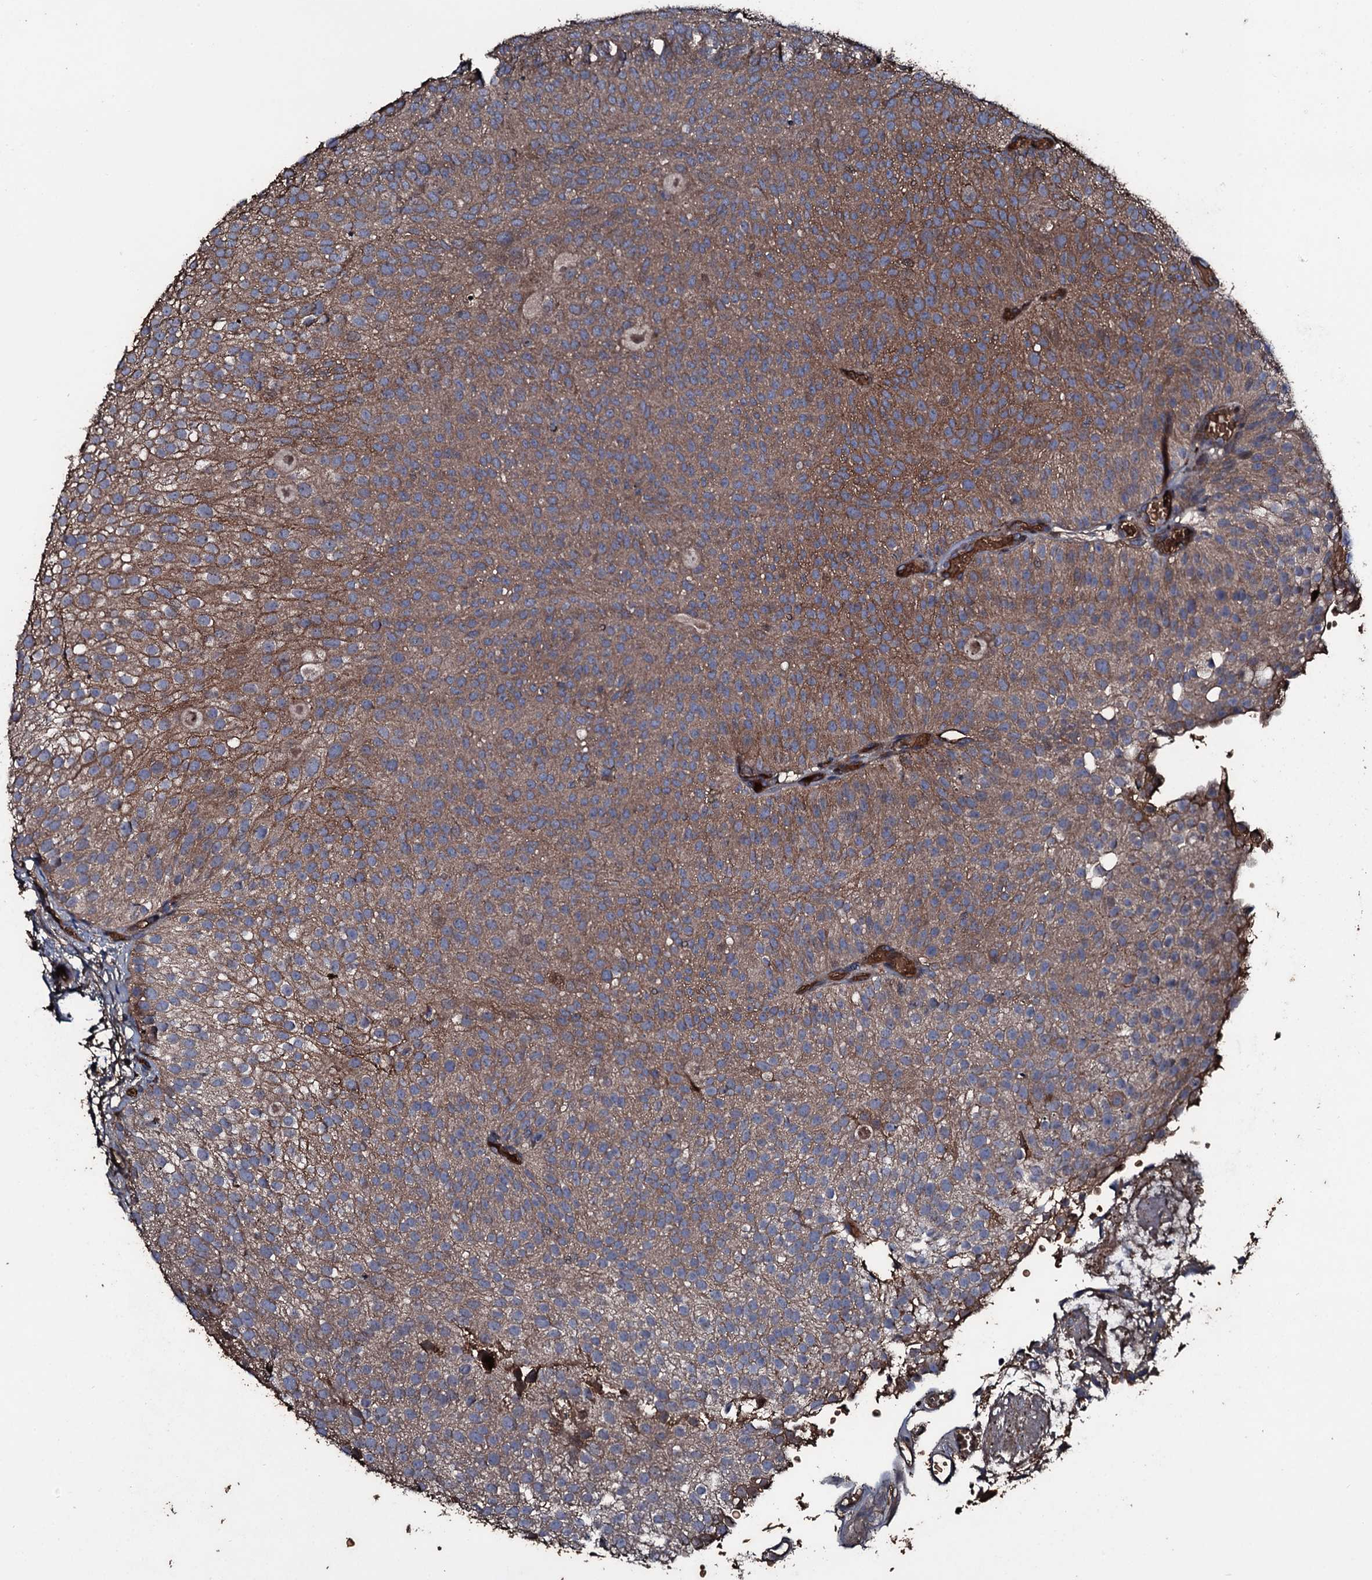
{"staining": {"intensity": "moderate", "quantity": ">75%", "location": "cytoplasmic/membranous"}, "tissue": "urothelial cancer", "cell_type": "Tumor cells", "image_type": "cancer", "snomed": [{"axis": "morphology", "description": "Urothelial carcinoma, Low grade"}, {"axis": "topography", "description": "Urinary bladder"}], "caption": "Immunohistochemical staining of human urothelial cancer displays medium levels of moderate cytoplasmic/membranous protein positivity in about >75% of tumor cells. (IHC, brightfield microscopy, high magnification).", "gene": "ZSWIM8", "patient": {"sex": "male", "age": 78}}